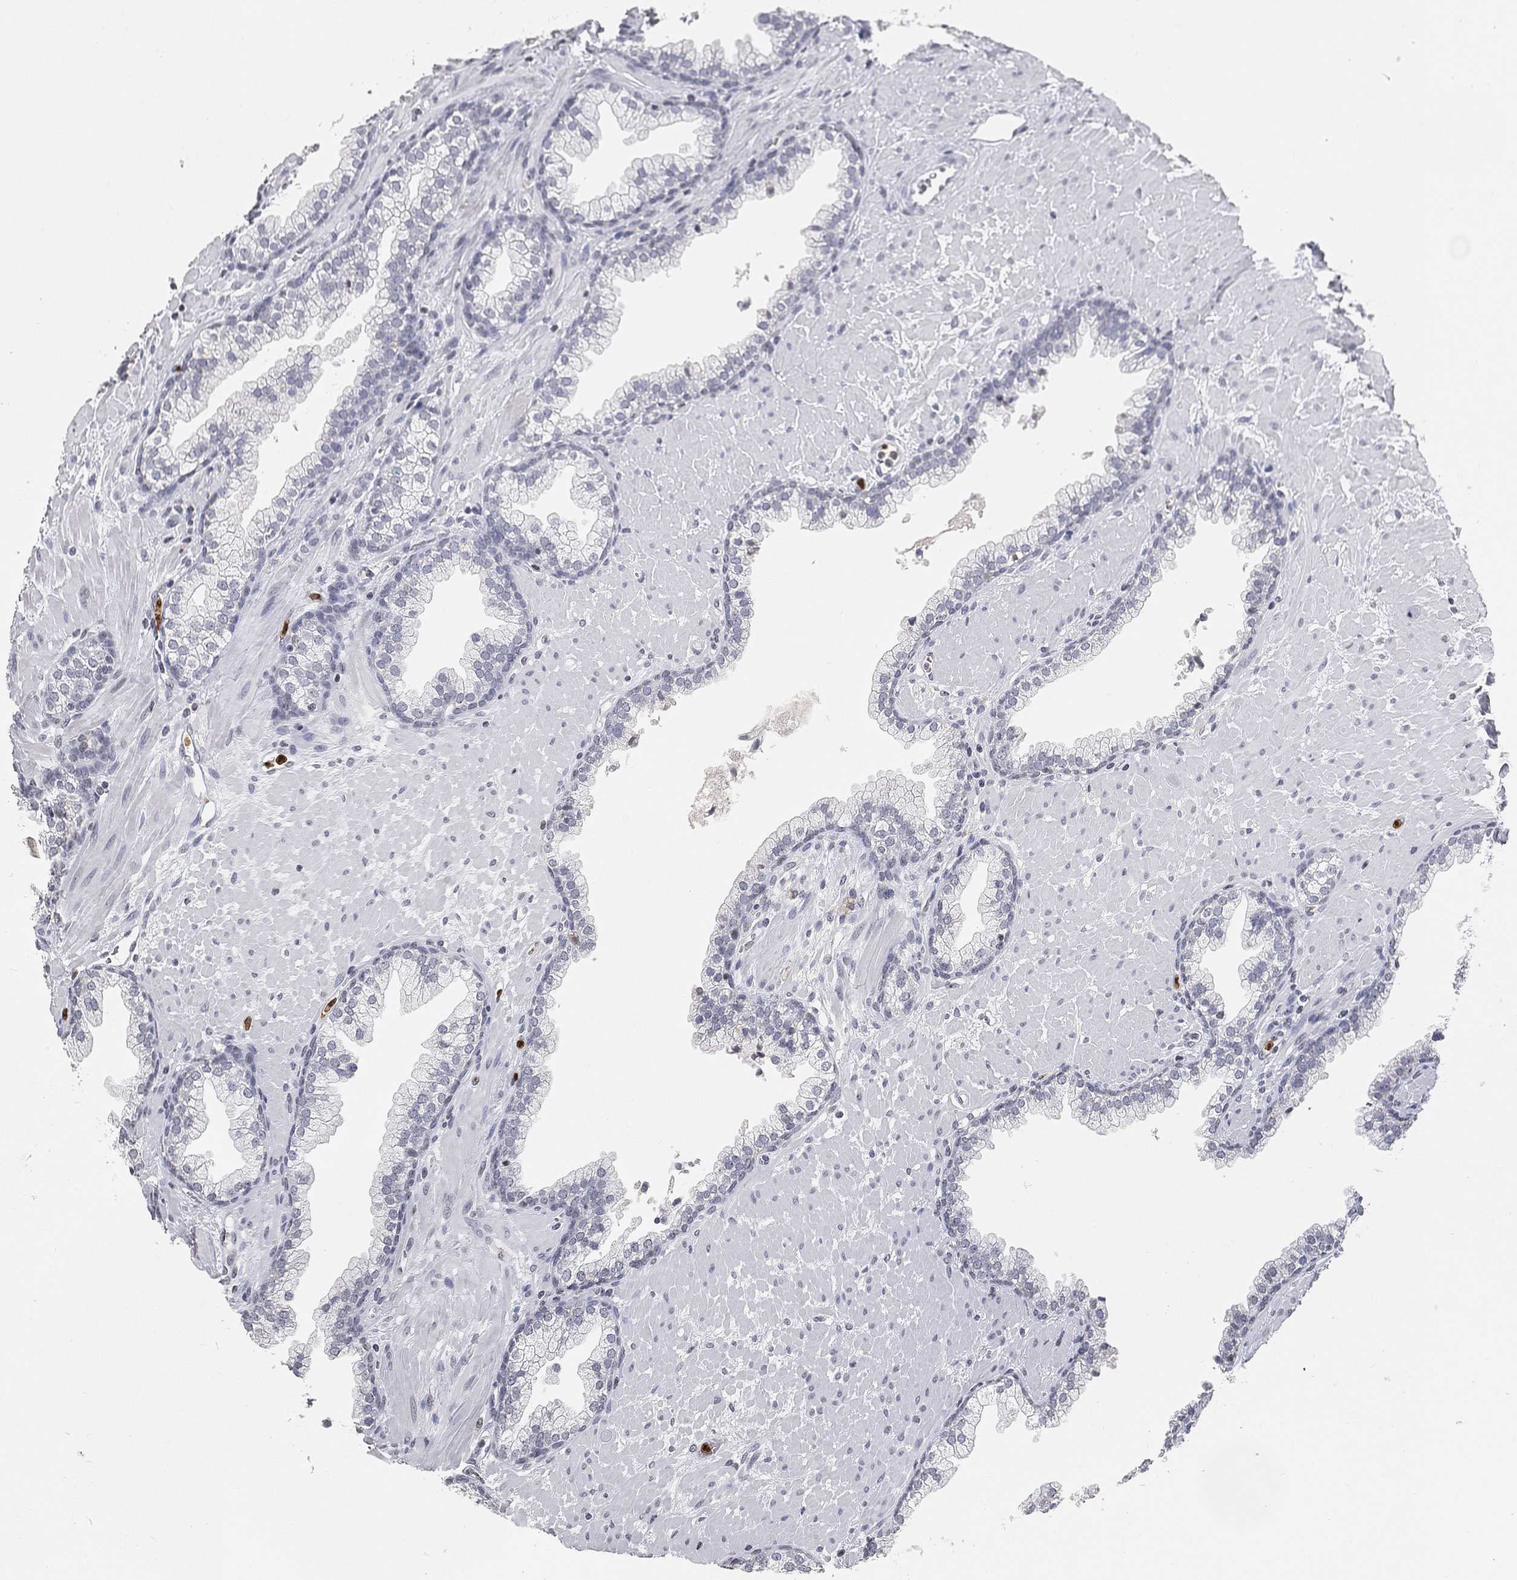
{"staining": {"intensity": "negative", "quantity": "none", "location": "none"}, "tissue": "prostate", "cell_type": "Glandular cells", "image_type": "normal", "snomed": [{"axis": "morphology", "description": "Normal tissue, NOS"}, {"axis": "topography", "description": "Prostate"}], "caption": "Immunohistochemical staining of unremarkable human prostate reveals no significant staining in glandular cells.", "gene": "ARG1", "patient": {"sex": "male", "age": 63}}